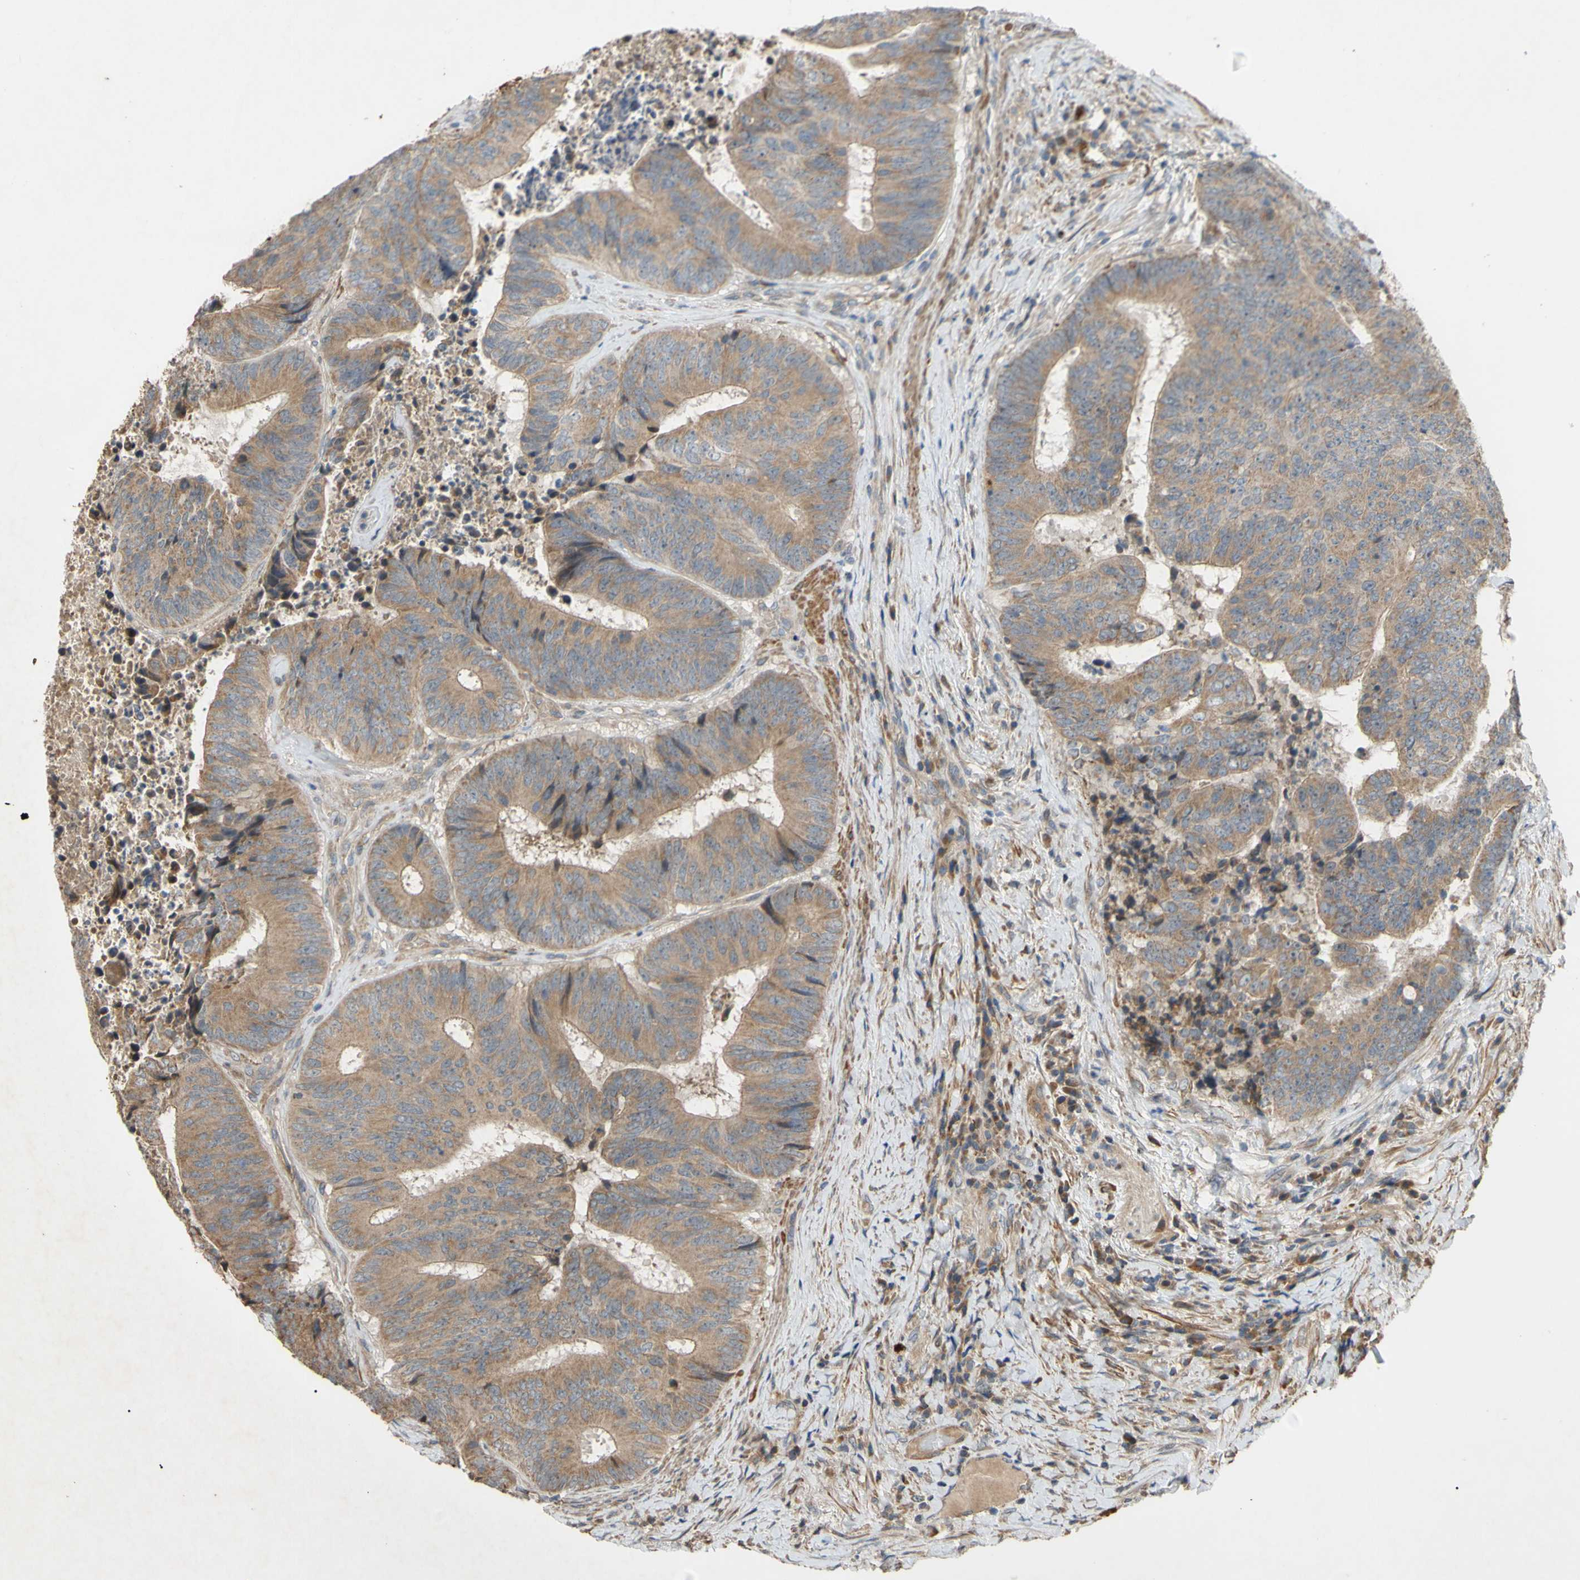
{"staining": {"intensity": "moderate", "quantity": ">75%", "location": "cytoplasmic/membranous"}, "tissue": "colorectal cancer", "cell_type": "Tumor cells", "image_type": "cancer", "snomed": [{"axis": "morphology", "description": "Adenocarcinoma, NOS"}, {"axis": "topography", "description": "Rectum"}], "caption": "Protein staining of colorectal cancer tissue reveals moderate cytoplasmic/membranous staining in about >75% of tumor cells. (DAB (3,3'-diaminobenzidine) IHC with brightfield microscopy, high magnification).", "gene": "PARD6A", "patient": {"sex": "male", "age": 72}}